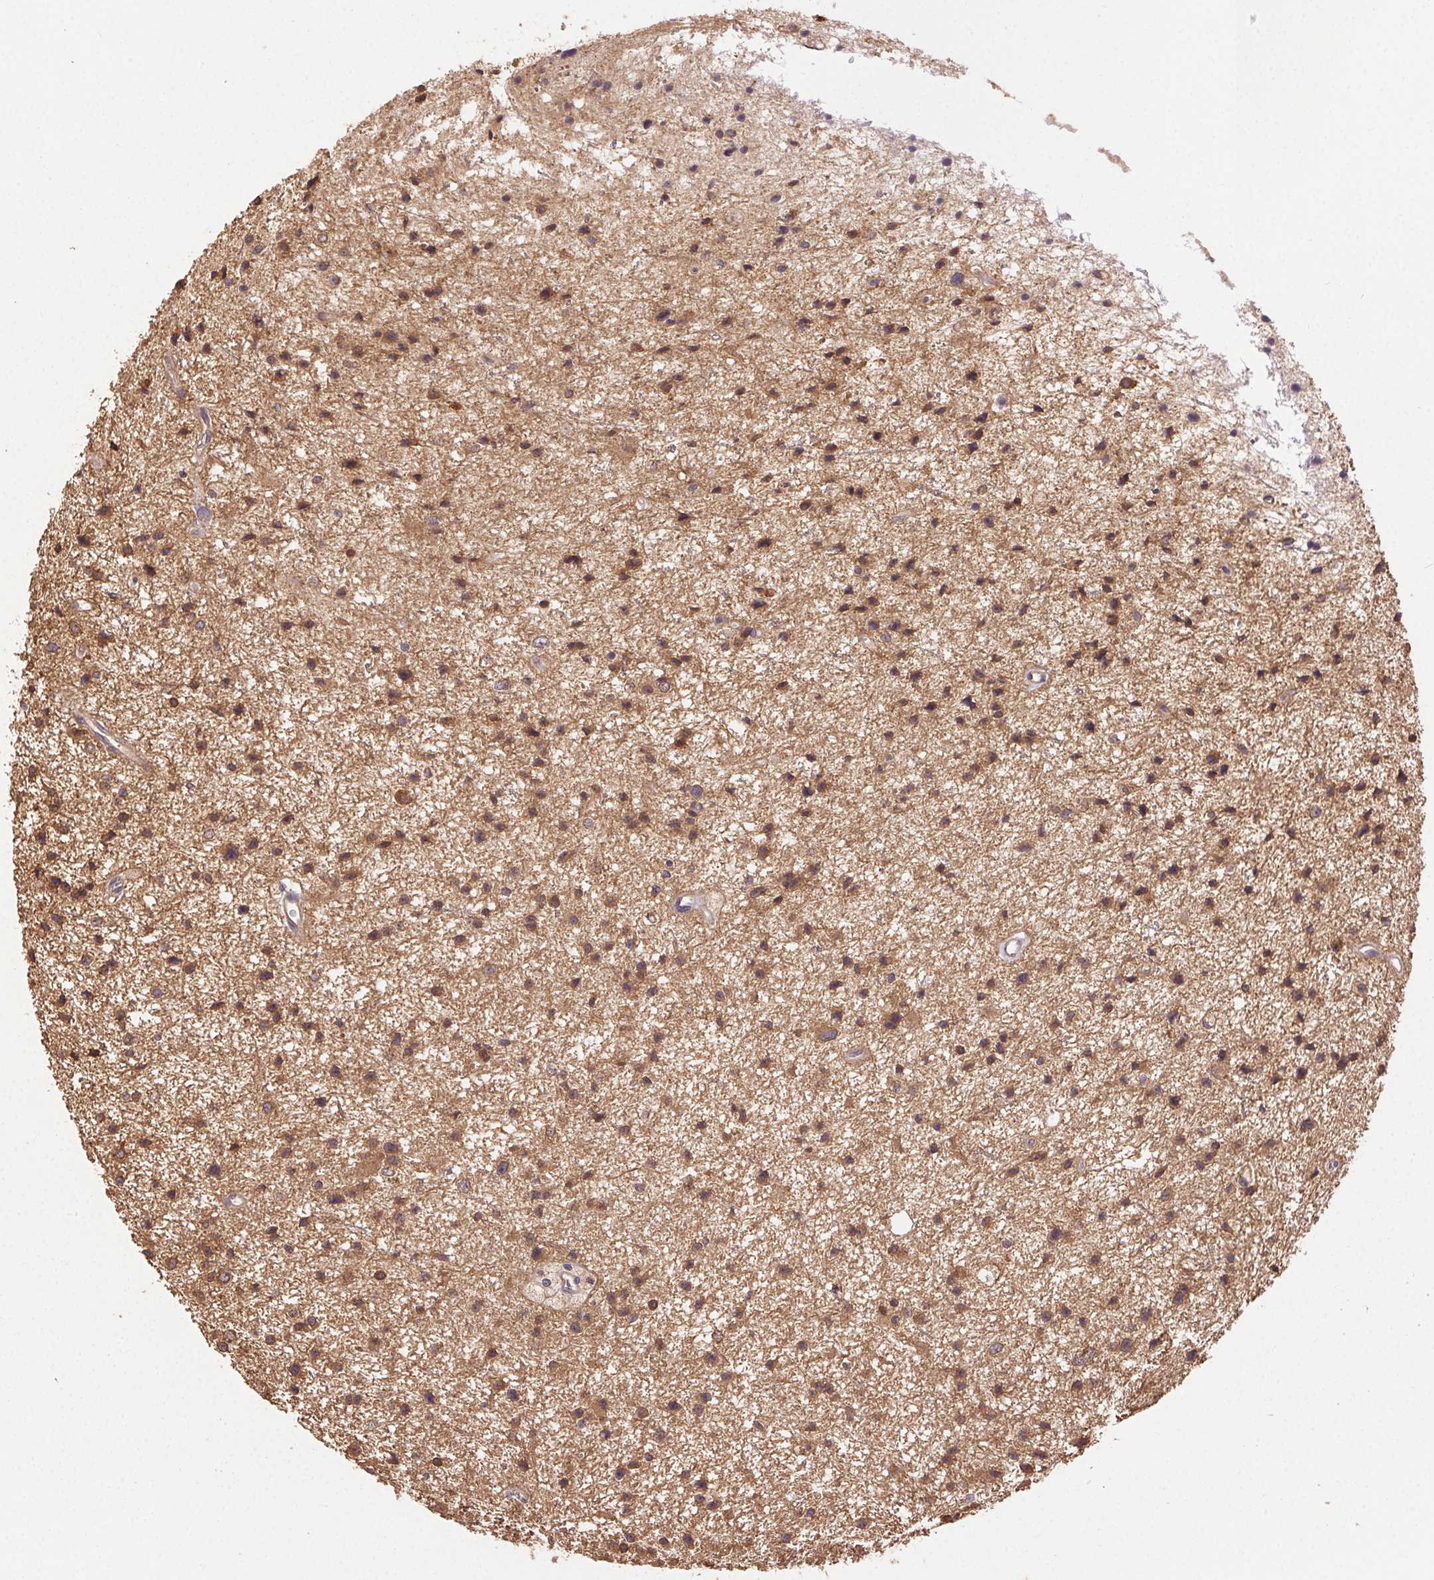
{"staining": {"intensity": "moderate", "quantity": ">75%", "location": "cytoplasmic/membranous"}, "tissue": "glioma", "cell_type": "Tumor cells", "image_type": "cancer", "snomed": [{"axis": "morphology", "description": "Glioma, malignant, Low grade"}, {"axis": "topography", "description": "Brain"}], "caption": "Immunohistochemistry histopathology image of neoplastic tissue: human glioma stained using IHC shows medium levels of moderate protein expression localized specifically in the cytoplasmic/membranous of tumor cells, appearing as a cytoplasmic/membranous brown color.", "gene": "GDI2", "patient": {"sex": "male", "age": 43}}